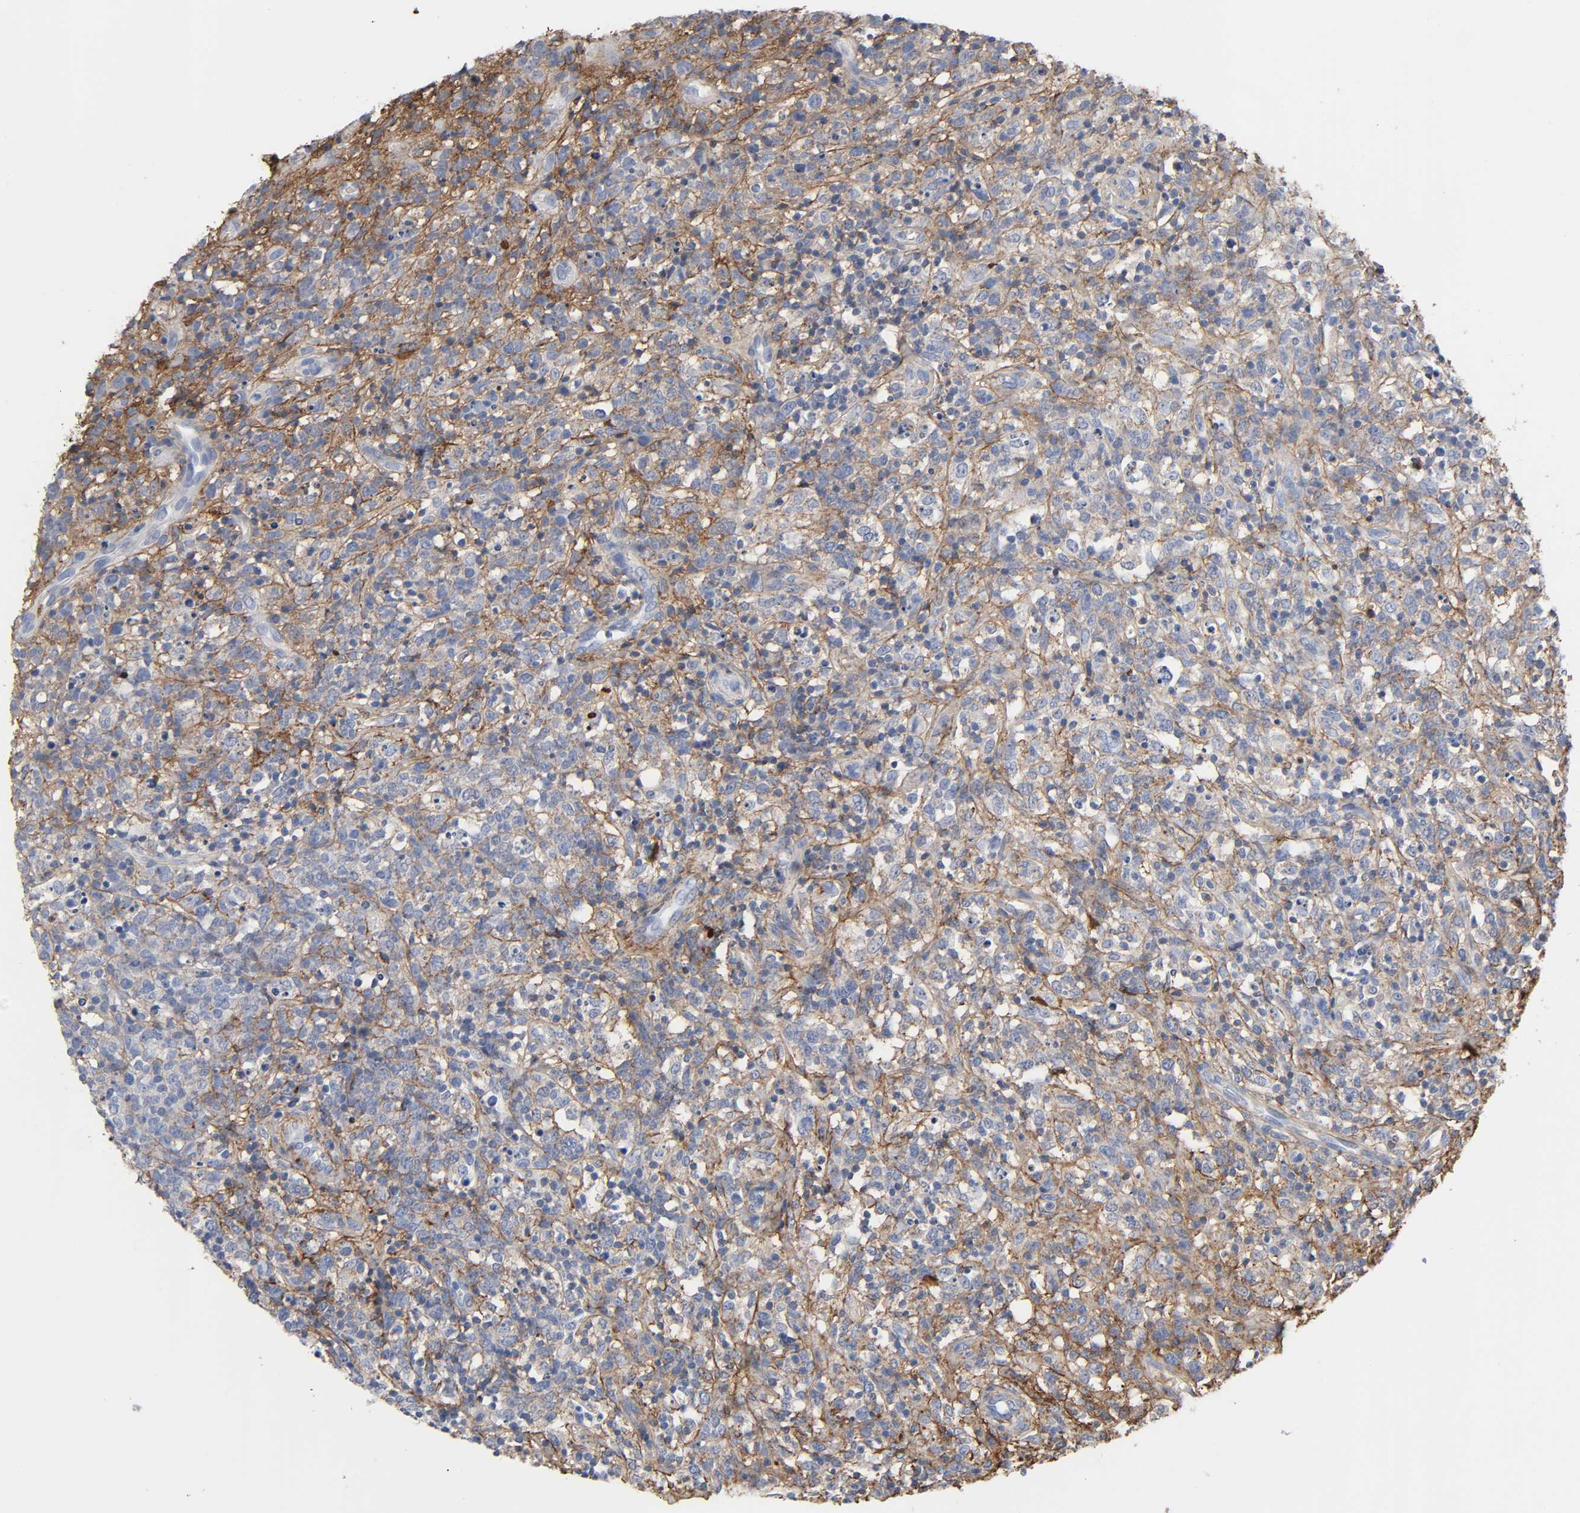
{"staining": {"intensity": "negative", "quantity": "none", "location": "none"}, "tissue": "lymphoma", "cell_type": "Tumor cells", "image_type": "cancer", "snomed": [{"axis": "morphology", "description": "Malignant lymphoma, non-Hodgkin's type, High grade"}, {"axis": "topography", "description": "Lymph node"}], "caption": "Immunohistochemistry of lymphoma exhibits no staining in tumor cells.", "gene": "FBLN1", "patient": {"sex": "female", "age": 73}}